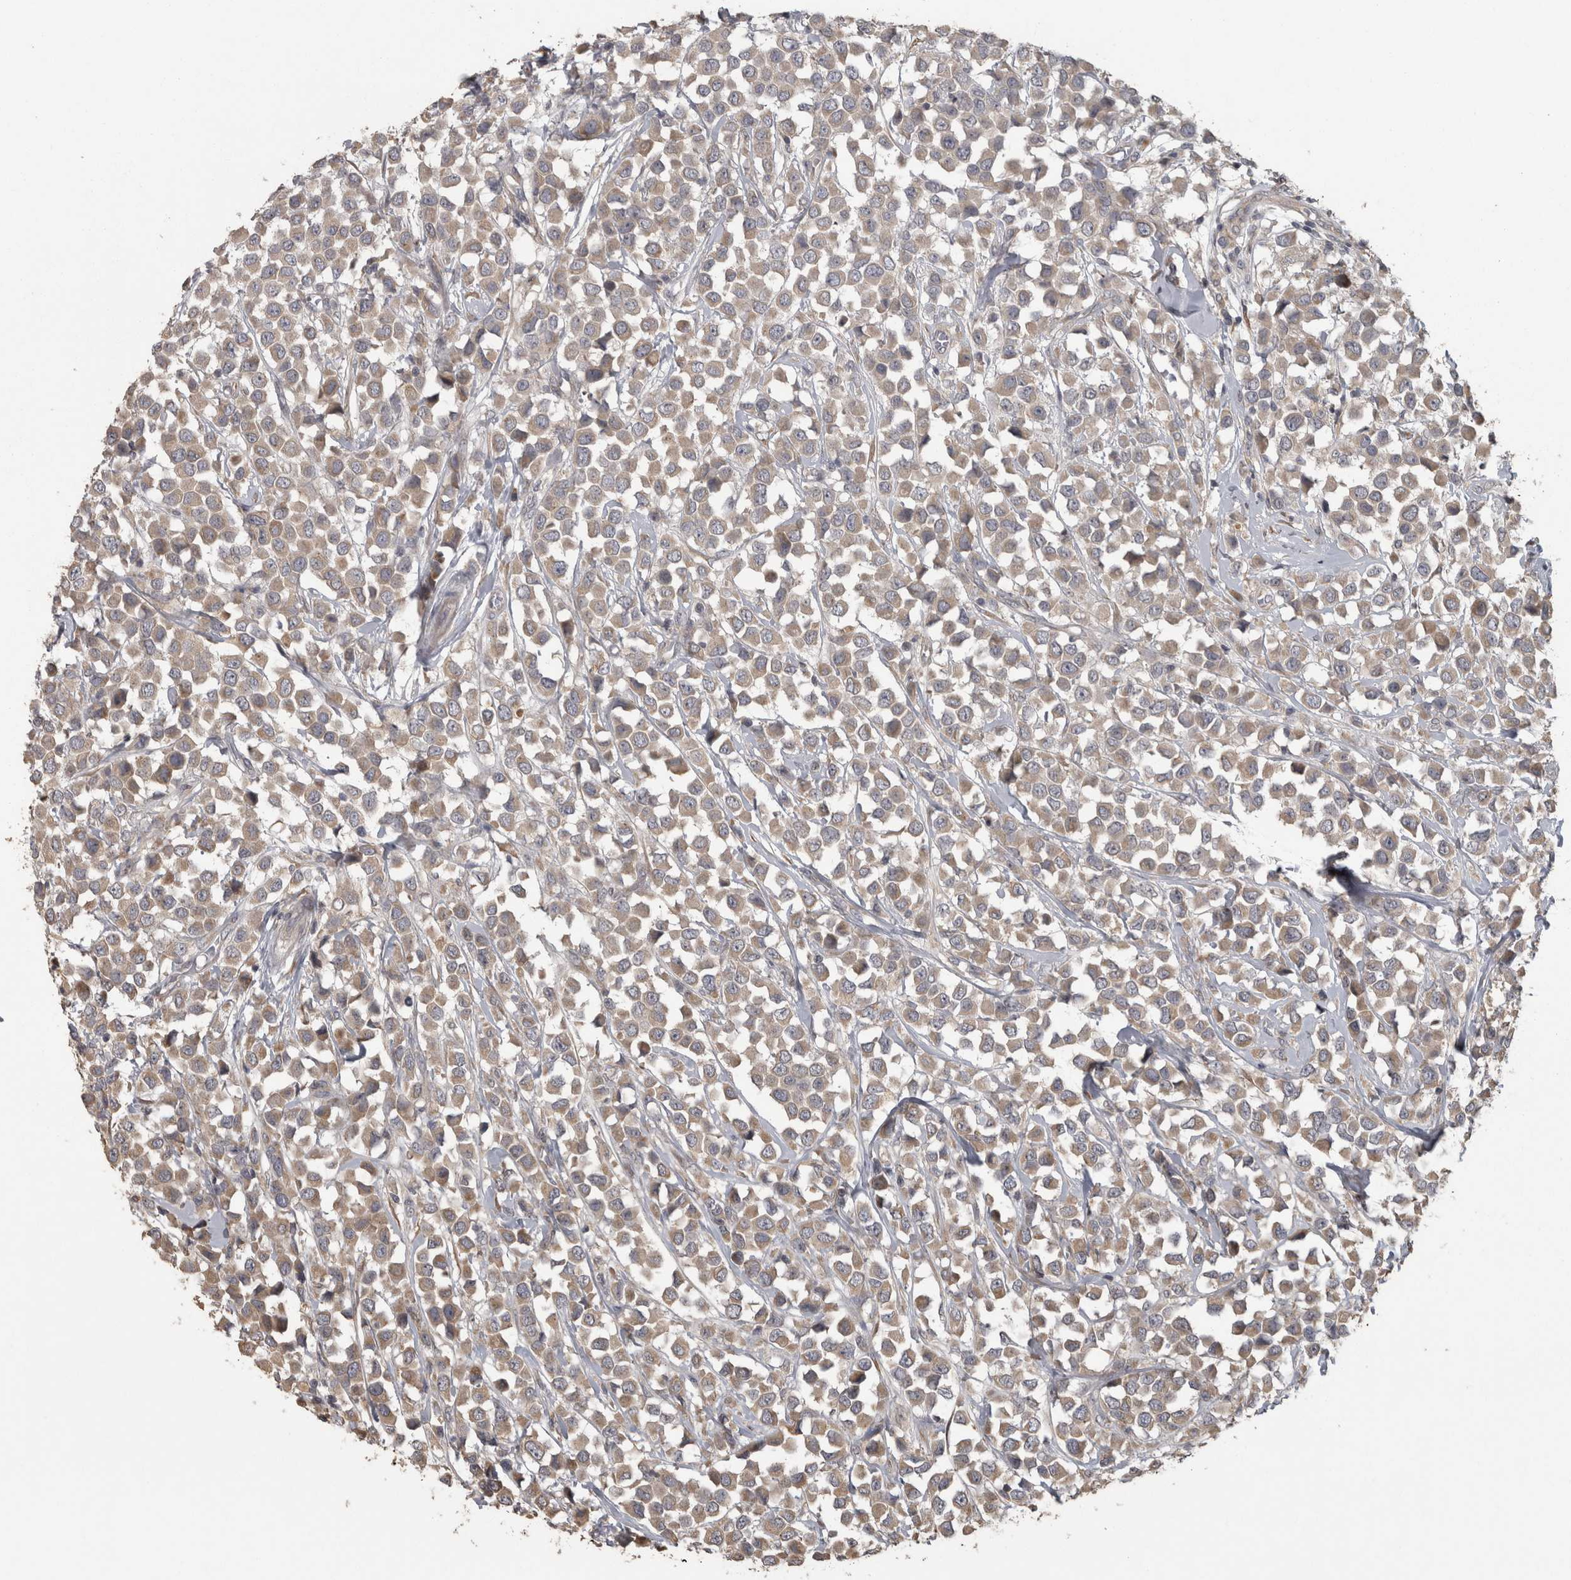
{"staining": {"intensity": "weak", "quantity": ">75%", "location": "cytoplasmic/membranous"}, "tissue": "breast cancer", "cell_type": "Tumor cells", "image_type": "cancer", "snomed": [{"axis": "morphology", "description": "Duct carcinoma"}, {"axis": "topography", "description": "Breast"}], "caption": "Protein expression analysis of breast infiltrating ductal carcinoma shows weak cytoplasmic/membranous positivity in about >75% of tumor cells.", "gene": "RAB29", "patient": {"sex": "female", "age": 61}}